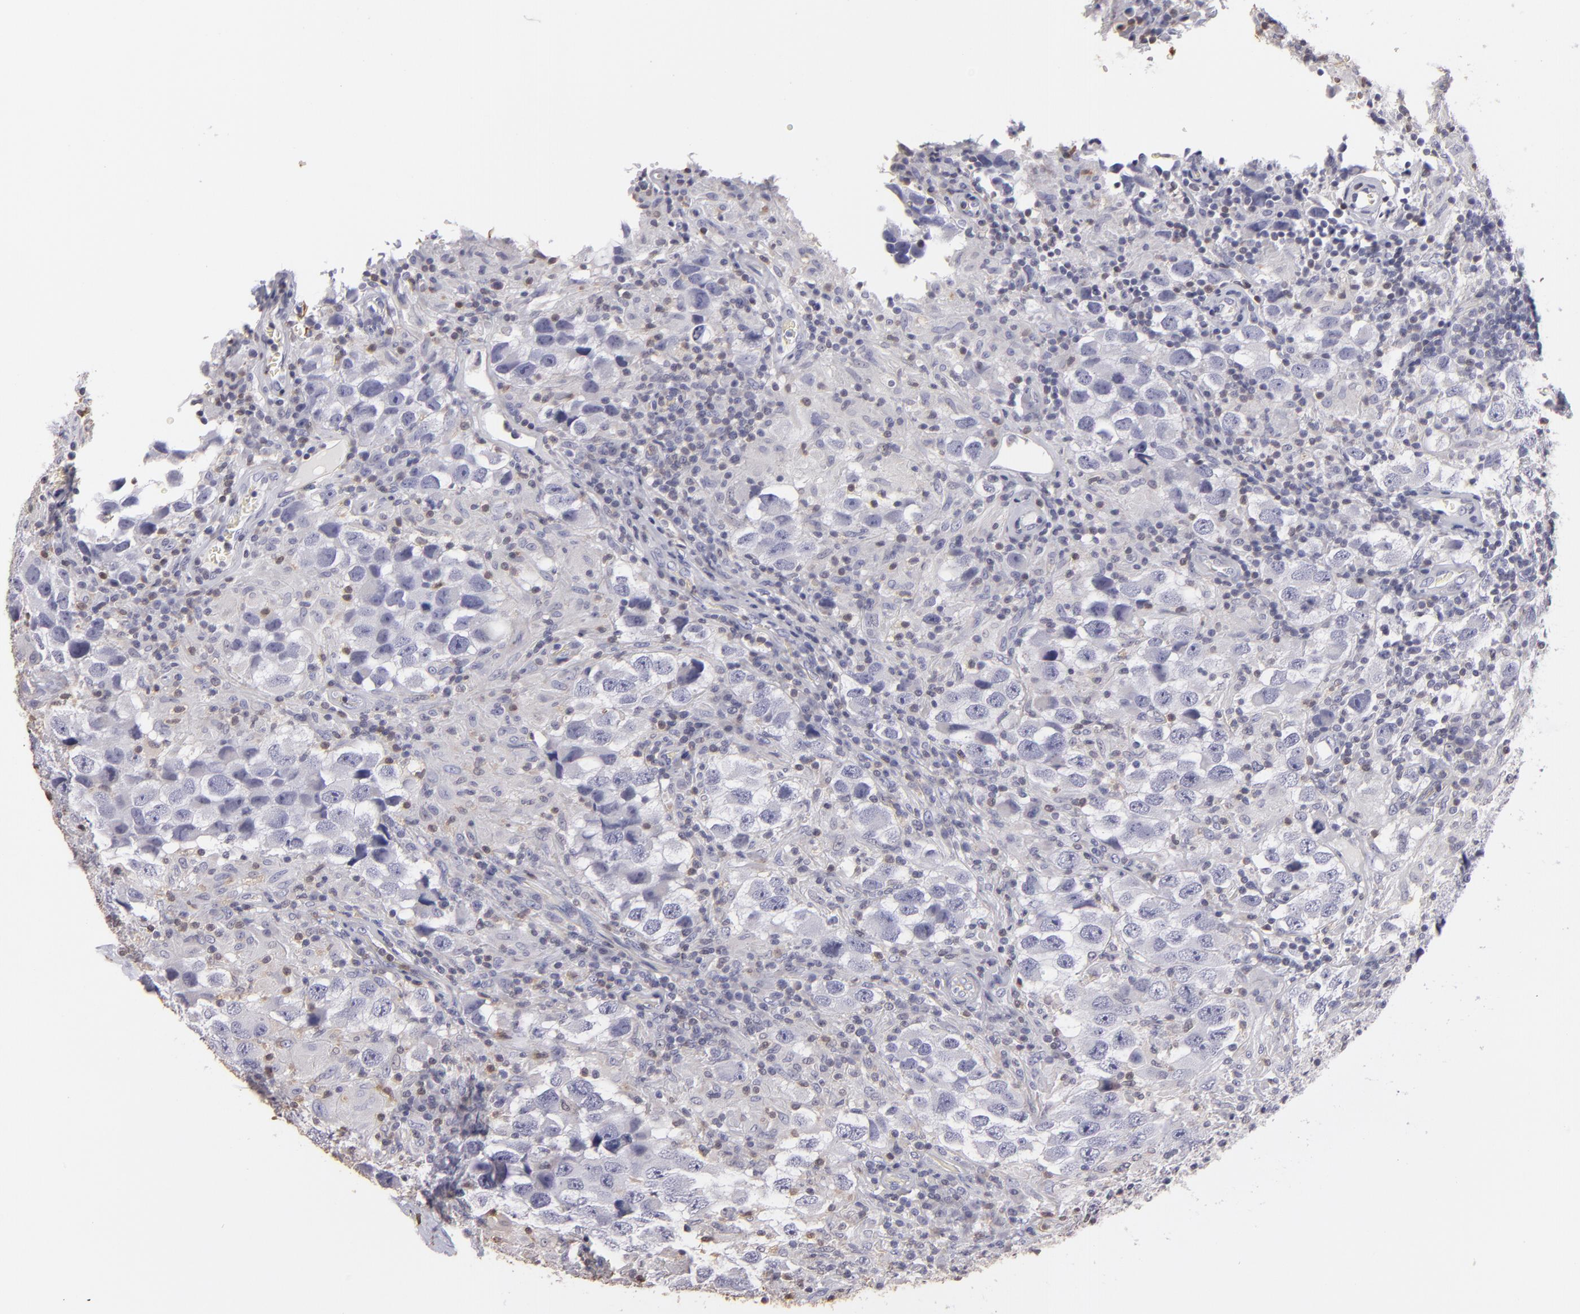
{"staining": {"intensity": "negative", "quantity": "none", "location": "none"}, "tissue": "testis cancer", "cell_type": "Tumor cells", "image_type": "cancer", "snomed": [{"axis": "morphology", "description": "Carcinoma, Embryonal, NOS"}, {"axis": "topography", "description": "Testis"}], "caption": "Protein analysis of testis embryonal carcinoma exhibits no significant expression in tumor cells.", "gene": "S100A2", "patient": {"sex": "male", "age": 21}}